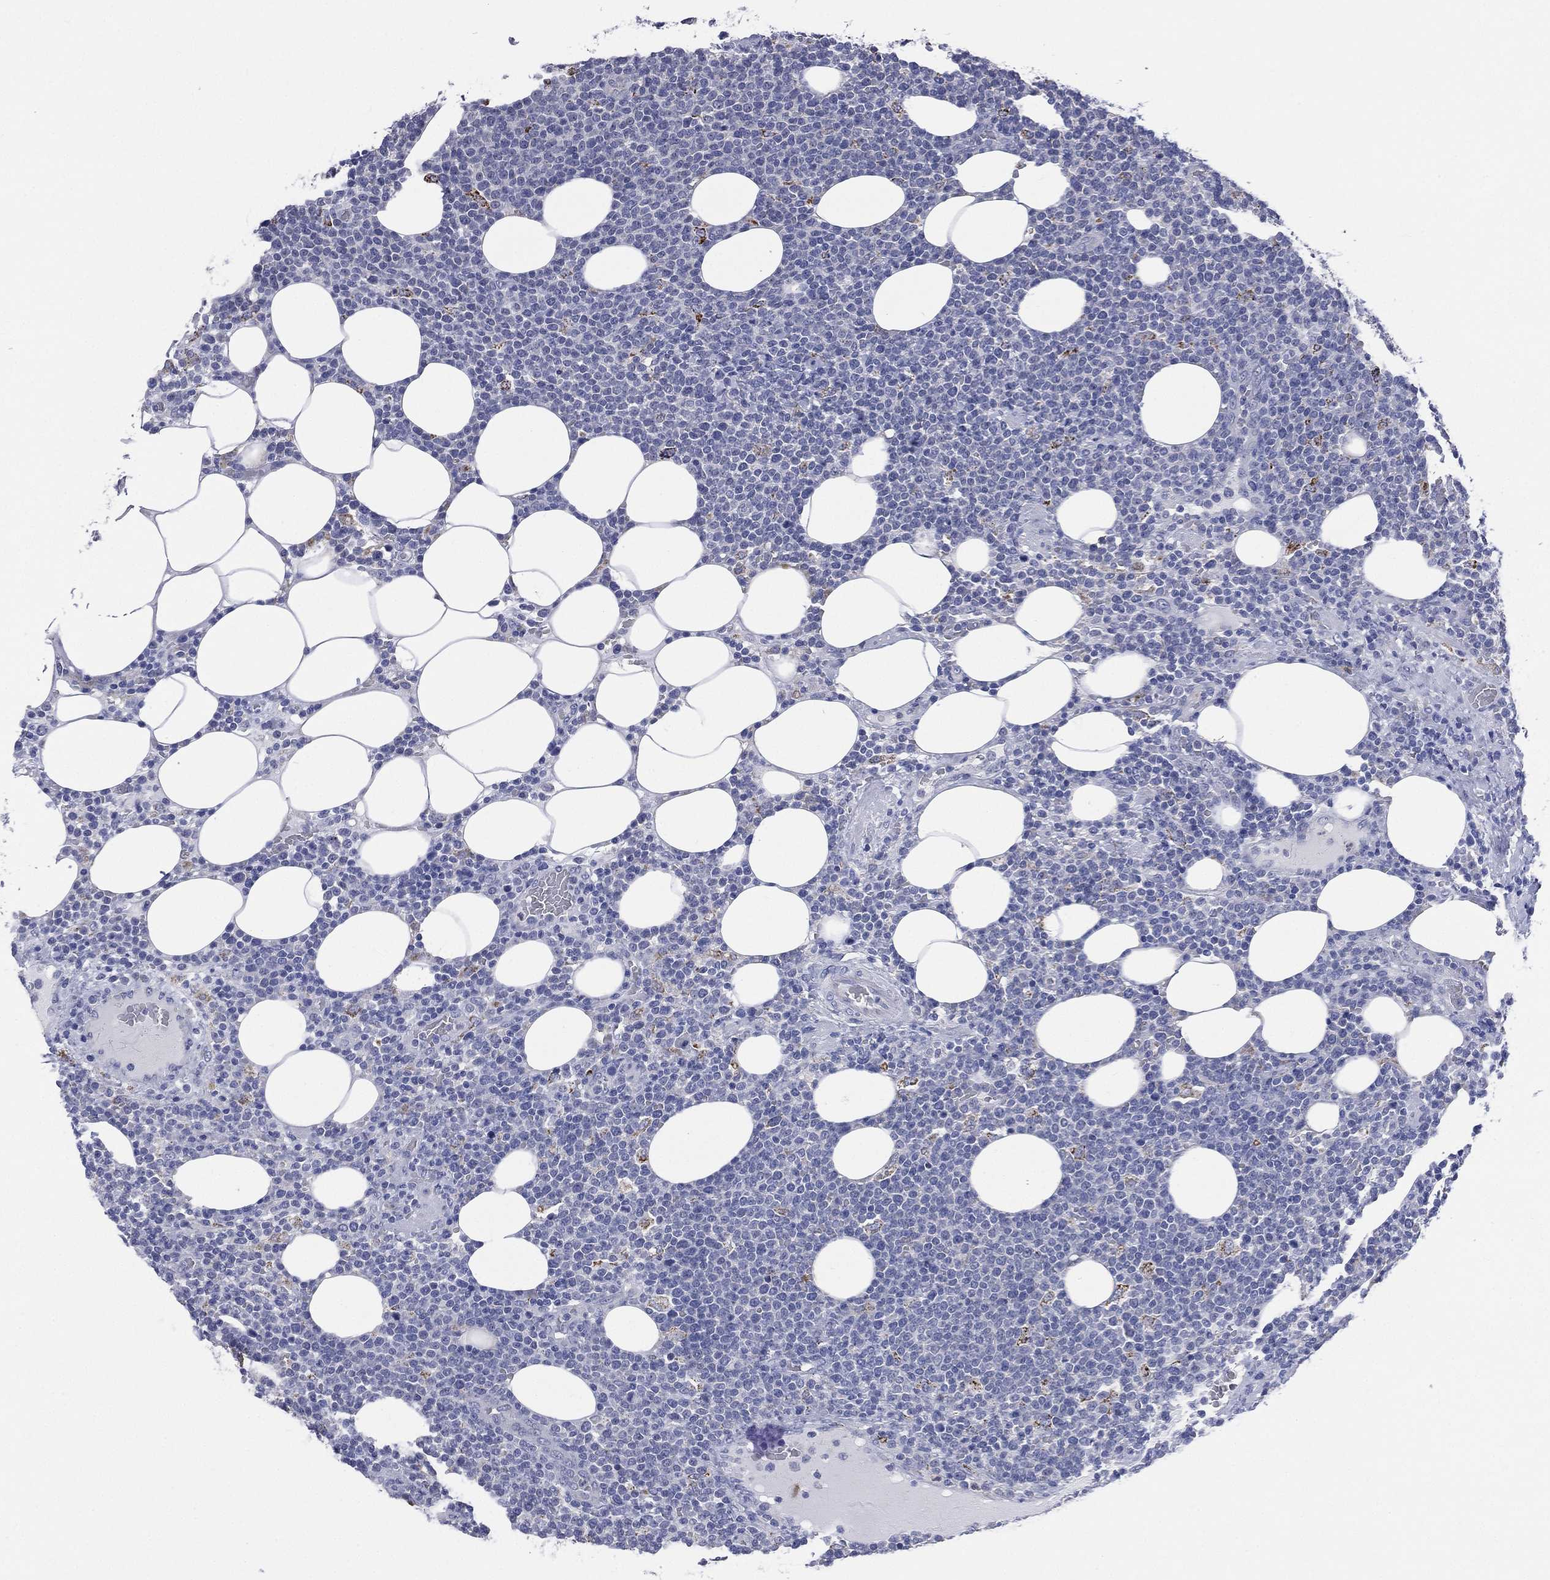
{"staining": {"intensity": "negative", "quantity": "none", "location": "none"}, "tissue": "lymphoma", "cell_type": "Tumor cells", "image_type": "cancer", "snomed": [{"axis": "morphology", "description": "Malignant lymphoma, non-Hodgkin's type, High grade"}, {"axis": "topography", "description": "Lymph node"}], "caption": "A micrograph of human lymphoma is negative for staining in tumor cells.", "gene": "AKAP3", "patient": {"sex": "male", "age": 61}}